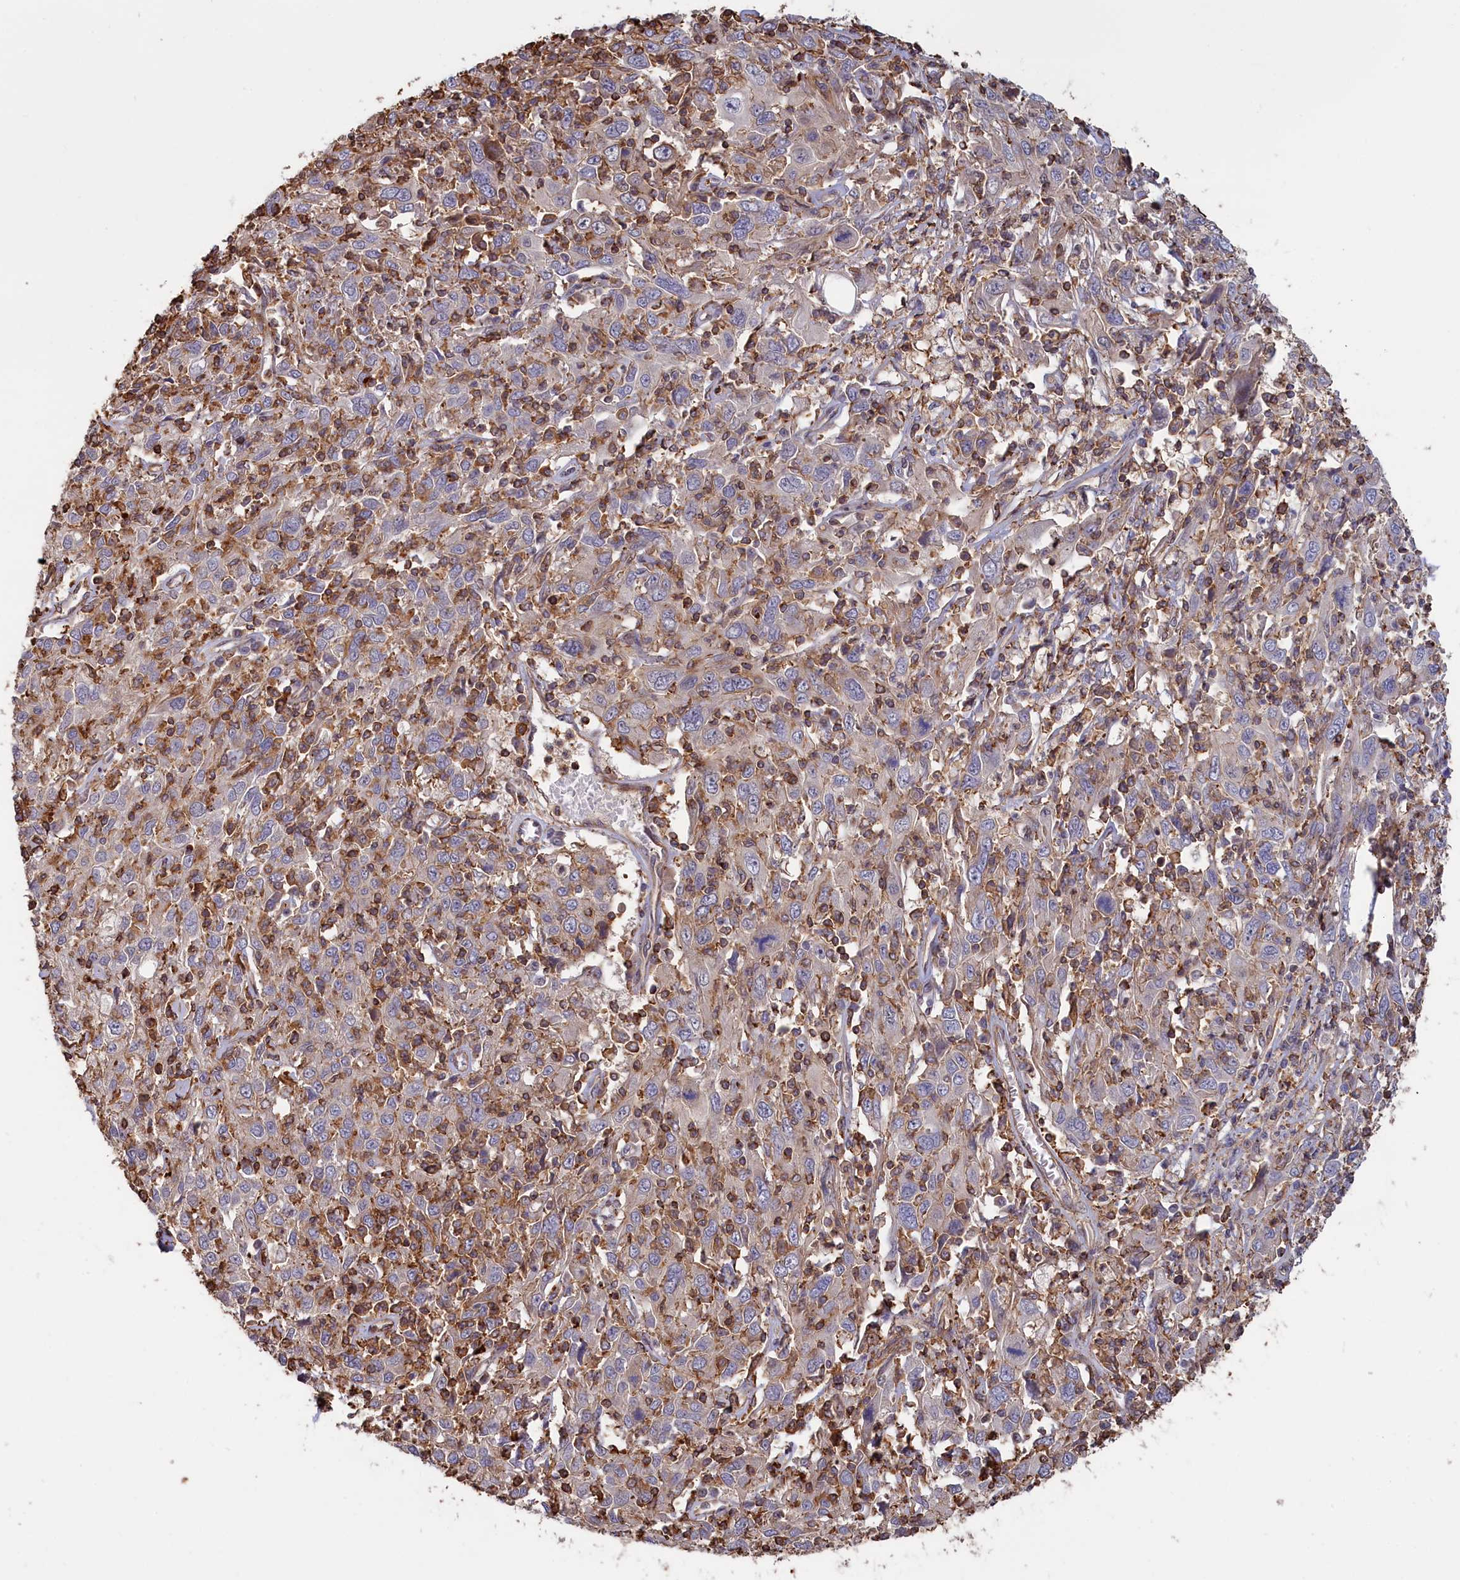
{"staining": {"intensity": "negative", "quantity": "none", "location": "none"}, "tissue": "cervical cancer", "cell_type": "Tumor cells", "image_type": "cancer", "snomed": [{"axis": "morphology", "description": "Squamous cell carcinoma, NOS"}, {"axis": "topography", "description": "Cervix"}], "caption": "A high-resolution micrograph shows immunohistochemistry (IHC) staining of squamous cell carcinoma (cervical), which displays no significant staining in tumor cells.", "gene": "ANKRD27", "patient": {"sex": "female", "age": 46}}